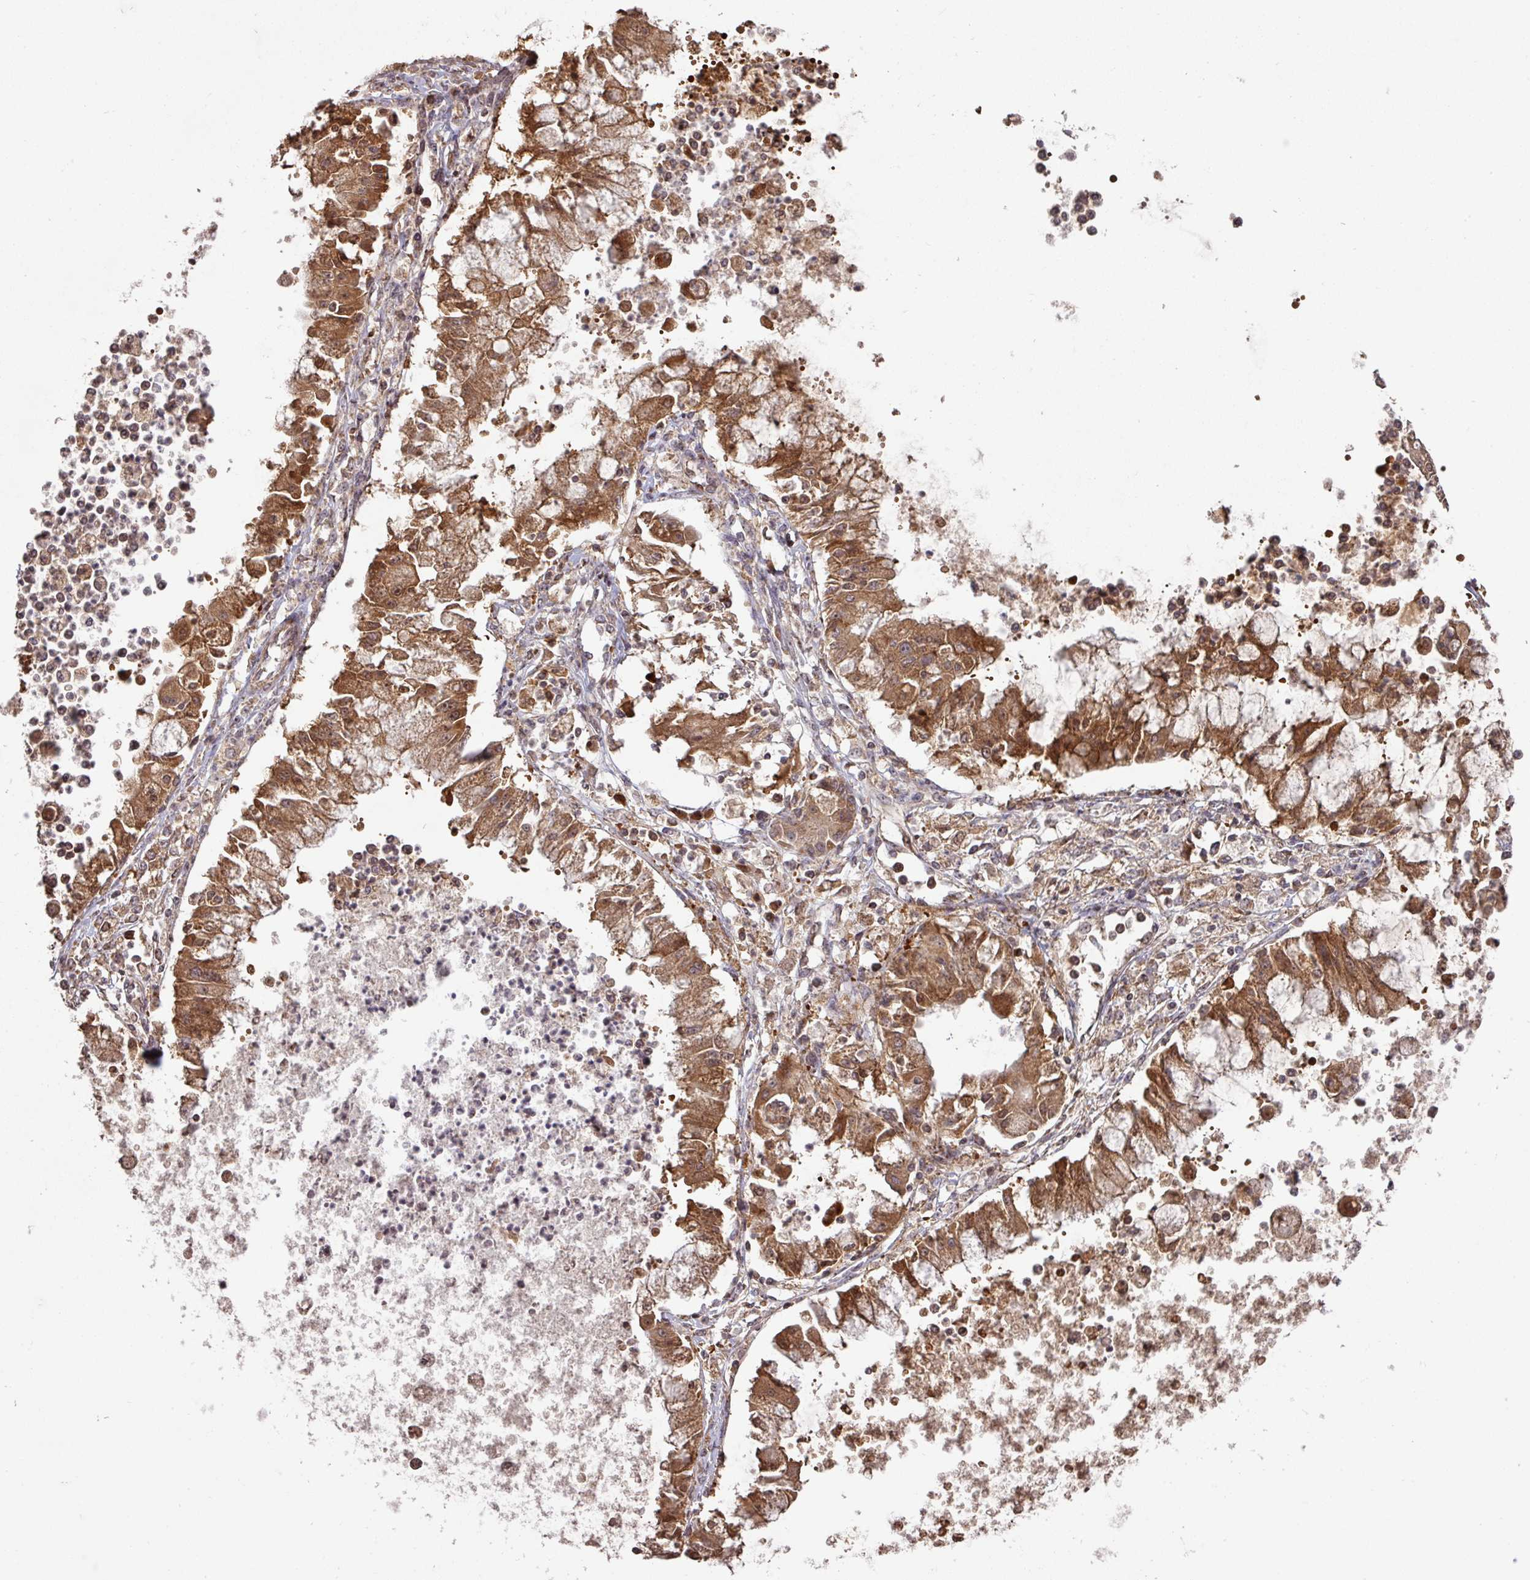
{"staining": {"intensity": "moderate", "quantity": ">75%", "location": "cytoplasmic/membranous"}, "tissue": "ovarian cancer", "cell_type": "Tumor cells", "image_type": "cancer", "snomed": [{"axis": "morphology", "description": "Cystadenocarcinoma, mucinous, NOS"}, {"axis": "topography", "description": "Ovary"}], "caption": "Brown immunohistochemical staining in human ovarian cancer demonstrates moderate cytoplasmic/membranous staining in about >75% of tumor cells. The protein of interest is stained brown, and the nuclei are stained in blue (DAB IHC with brightfield microscopy, high magnification).", "gene": "MRRF", "patient": {"sex": "female", "age": 70}}